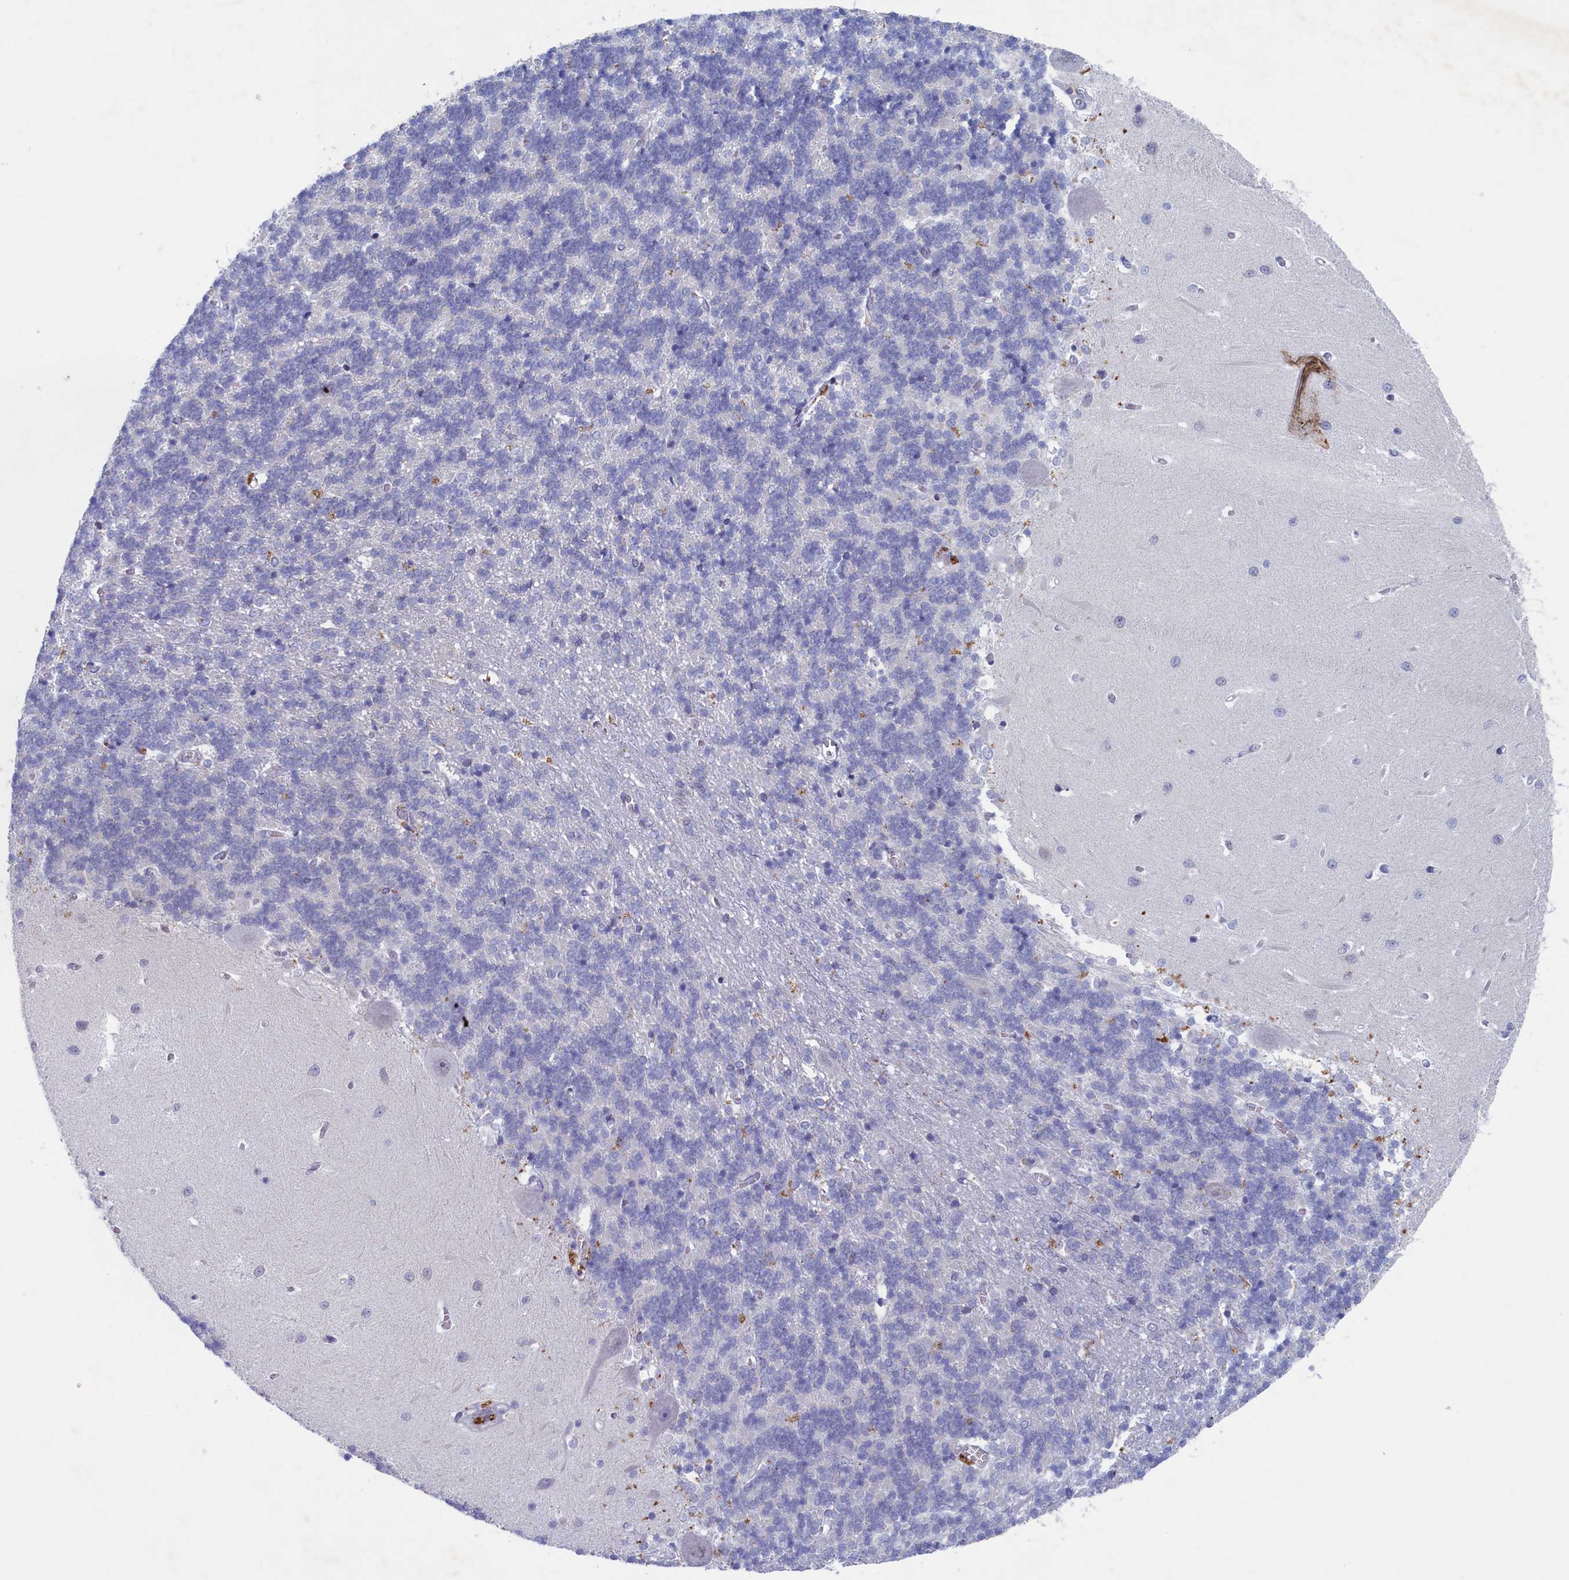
{"staining": {"intensity": "negative", "quantity": "none", "location": "none"}, "tissue": "cerebellum", "cell_type": "Cells in granular layer", "image_type": "normal", "snomed": [{"axis": "morphology", "description": "Normal tissue, NOS"}, {"axis": "topography", "description": "Cerebellum"}], "caption": "This photomicrograph is of benign cerebellum stained with immunohistochemistry to label a protein in brown with the nuclei are counter-stained blue. There is no positivity in cells in granular layer.", "gene": "WDR76", "patient": {"sex": "male", "age": 37}}